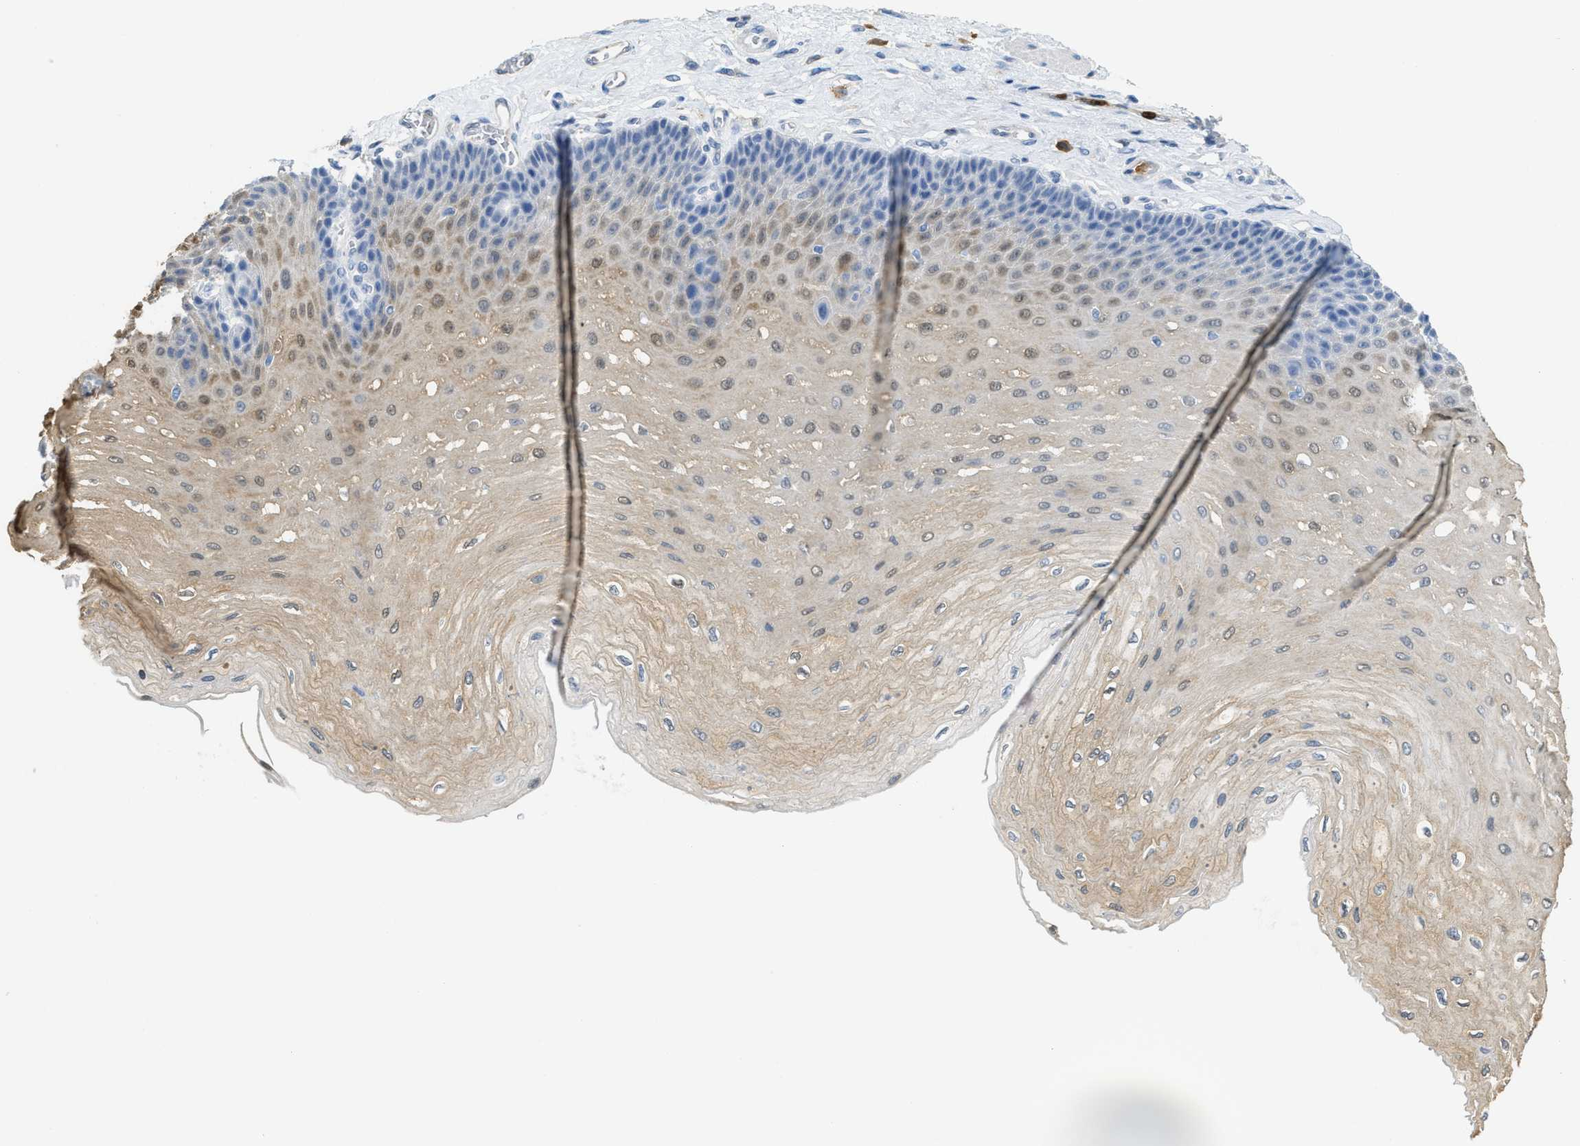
{"staining": {"intensity": "moderate", "quantity": "<25%", "location": "cytoplasmic/membranous,nuclear"}, "tissue": "esophagus", "cell_type": "Squamous epithelial cells", "image_type": "normal", "snomed": [{"axis": "morphology", "description": "Normal tissue, NOS"}, {"axis": "topography", "description": "Esophagus"}], "caption": "Approximately <25% of squamous epithelial cells in benign esophagus reveal moderate cytoplasmic/membranous,nuclear protein expression as visualized by brown immunohistochemical staining.", "gene": "SERPINB1", "patient": {"sex": "female", "age": 72}}